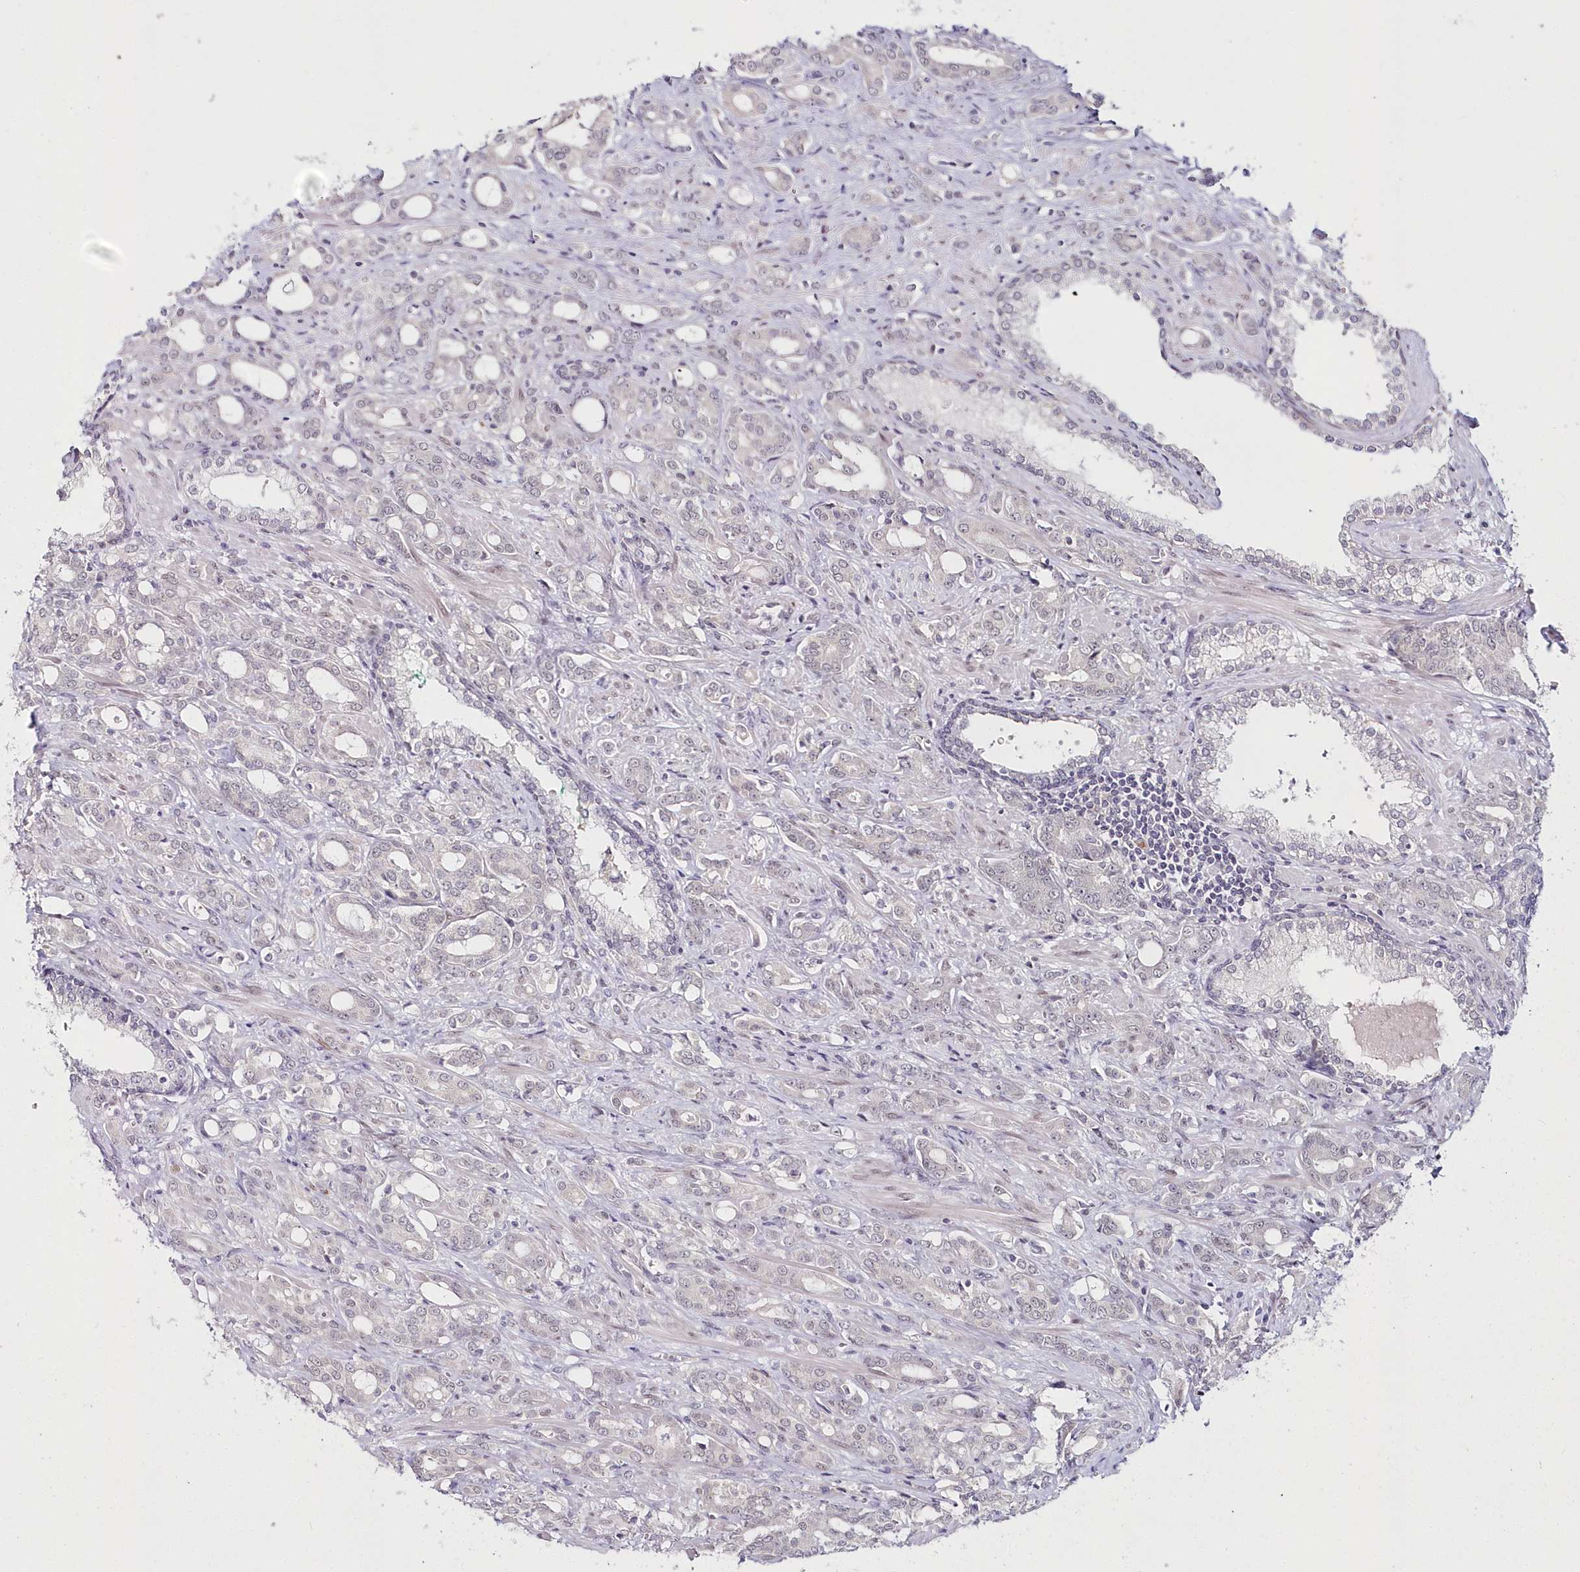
{"staining": {"intensity": "negative", "quantity": "none", "location": "none"}, "tissue": "prostate cancer", "cell_type": "Tumor cells", "image_type": "cancer", "snomed": [{"axis": "morphology", "description": "Adenocarcinoma, High grade"}, {"axis": "topography", "description": "Prostate"}], "caption": "An immunohistochemistry photomicrograph of prostate high-grade adenocarcinoma is shown. There is no staining in tumor cells of prostate high-grade adenocarcinoma. (DAB immunohistochemistry, high magnification).", "gene": "HYCC2", "patient": {"sex": "male", "age": 72}}